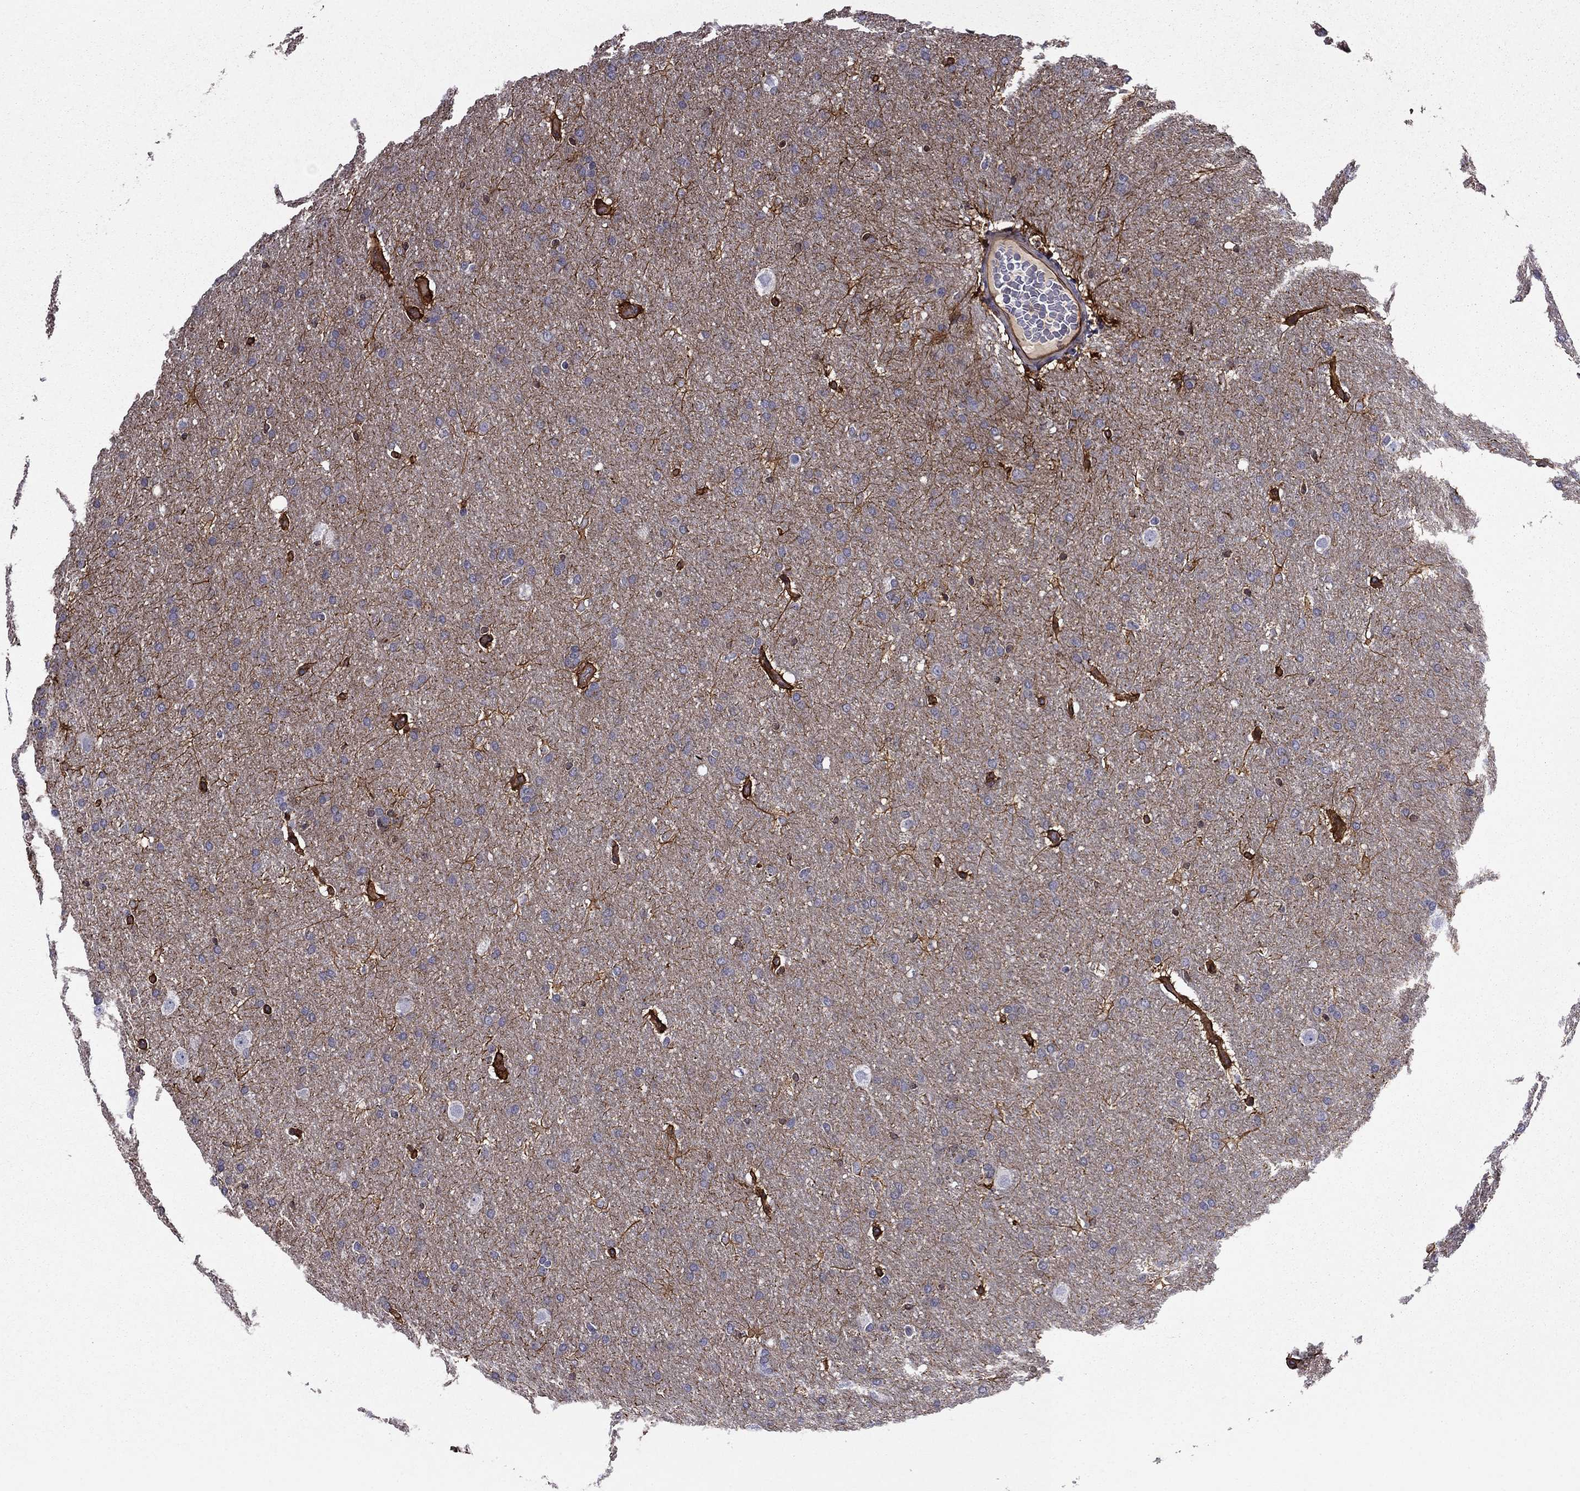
{"staining": {"intensity": "negative", "quantity": "none", "location": "none"}, "tissue": "glioma", "cell_type": "Tumor cells", "image_type": "cancer", "snomed": [{"axis": "morphology", "description": "Glioma, malignant, Low grade"}, {"axis": "topography", "description": "Brain"}], "caption": "High power microscopy histopathology image of an immunohistochemistry micrograph of glioma, revealing no significant positivity in tumor cells.", "gene": "SHMT1", "patient": {"sex": "female", "age": 37}}